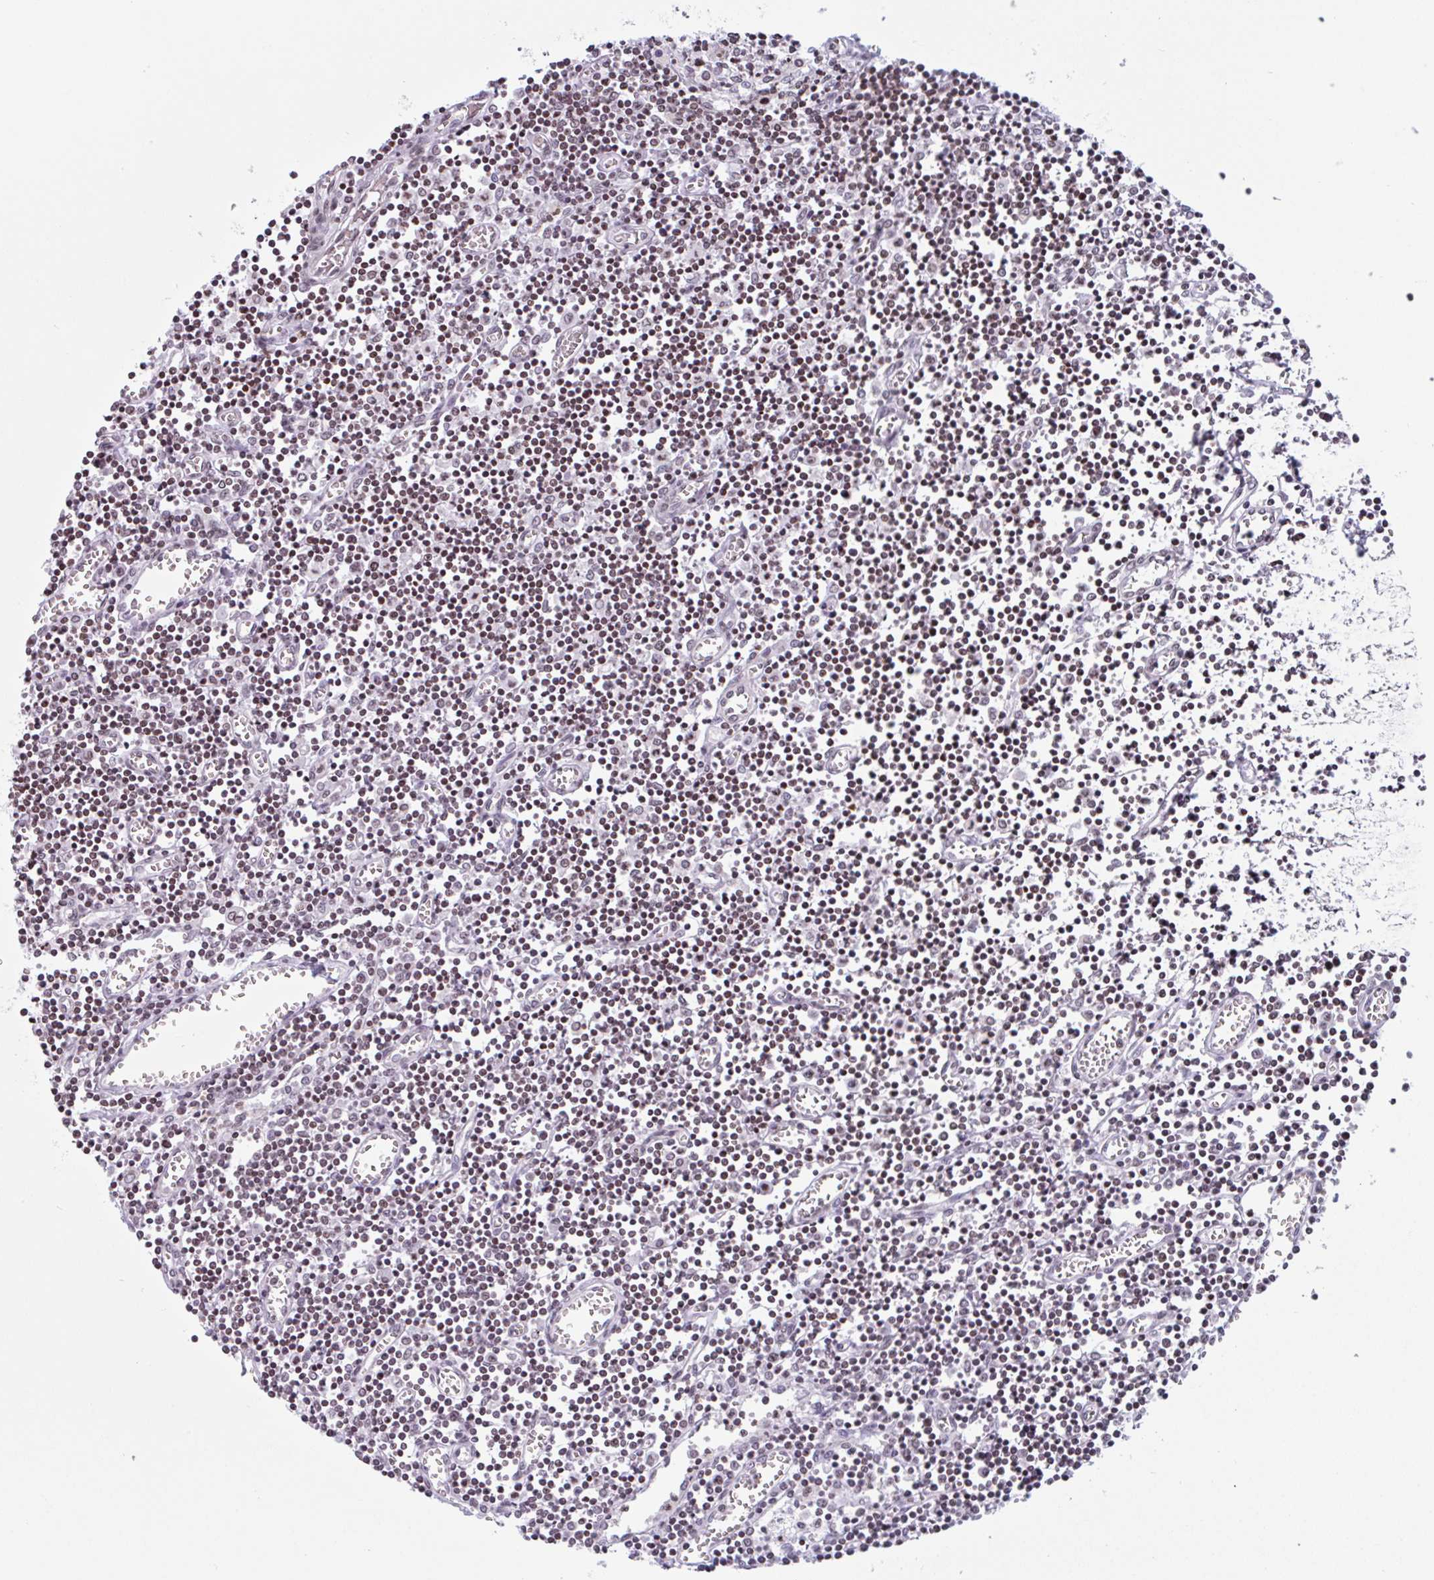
{"staining": {"intensity": "weak", "quantity": "25%-75%", "location": "nuclear"}, "tissue": "lymph node", "cell_type": "Germinal center cells", "image_type": "normal", "snomed": [{"axis": "morphology", "description": "Normal tissue, NOS"}, {"axis": "topography", "description": "Lymph node"}], "caption": "Germinal center cells demonstrate low levels of weak nuclear staining in about 25%-75% of cells in unremarkable human lymph node.", "gene": "NOL6", "patient": {"sex": "male", "age": 66}}